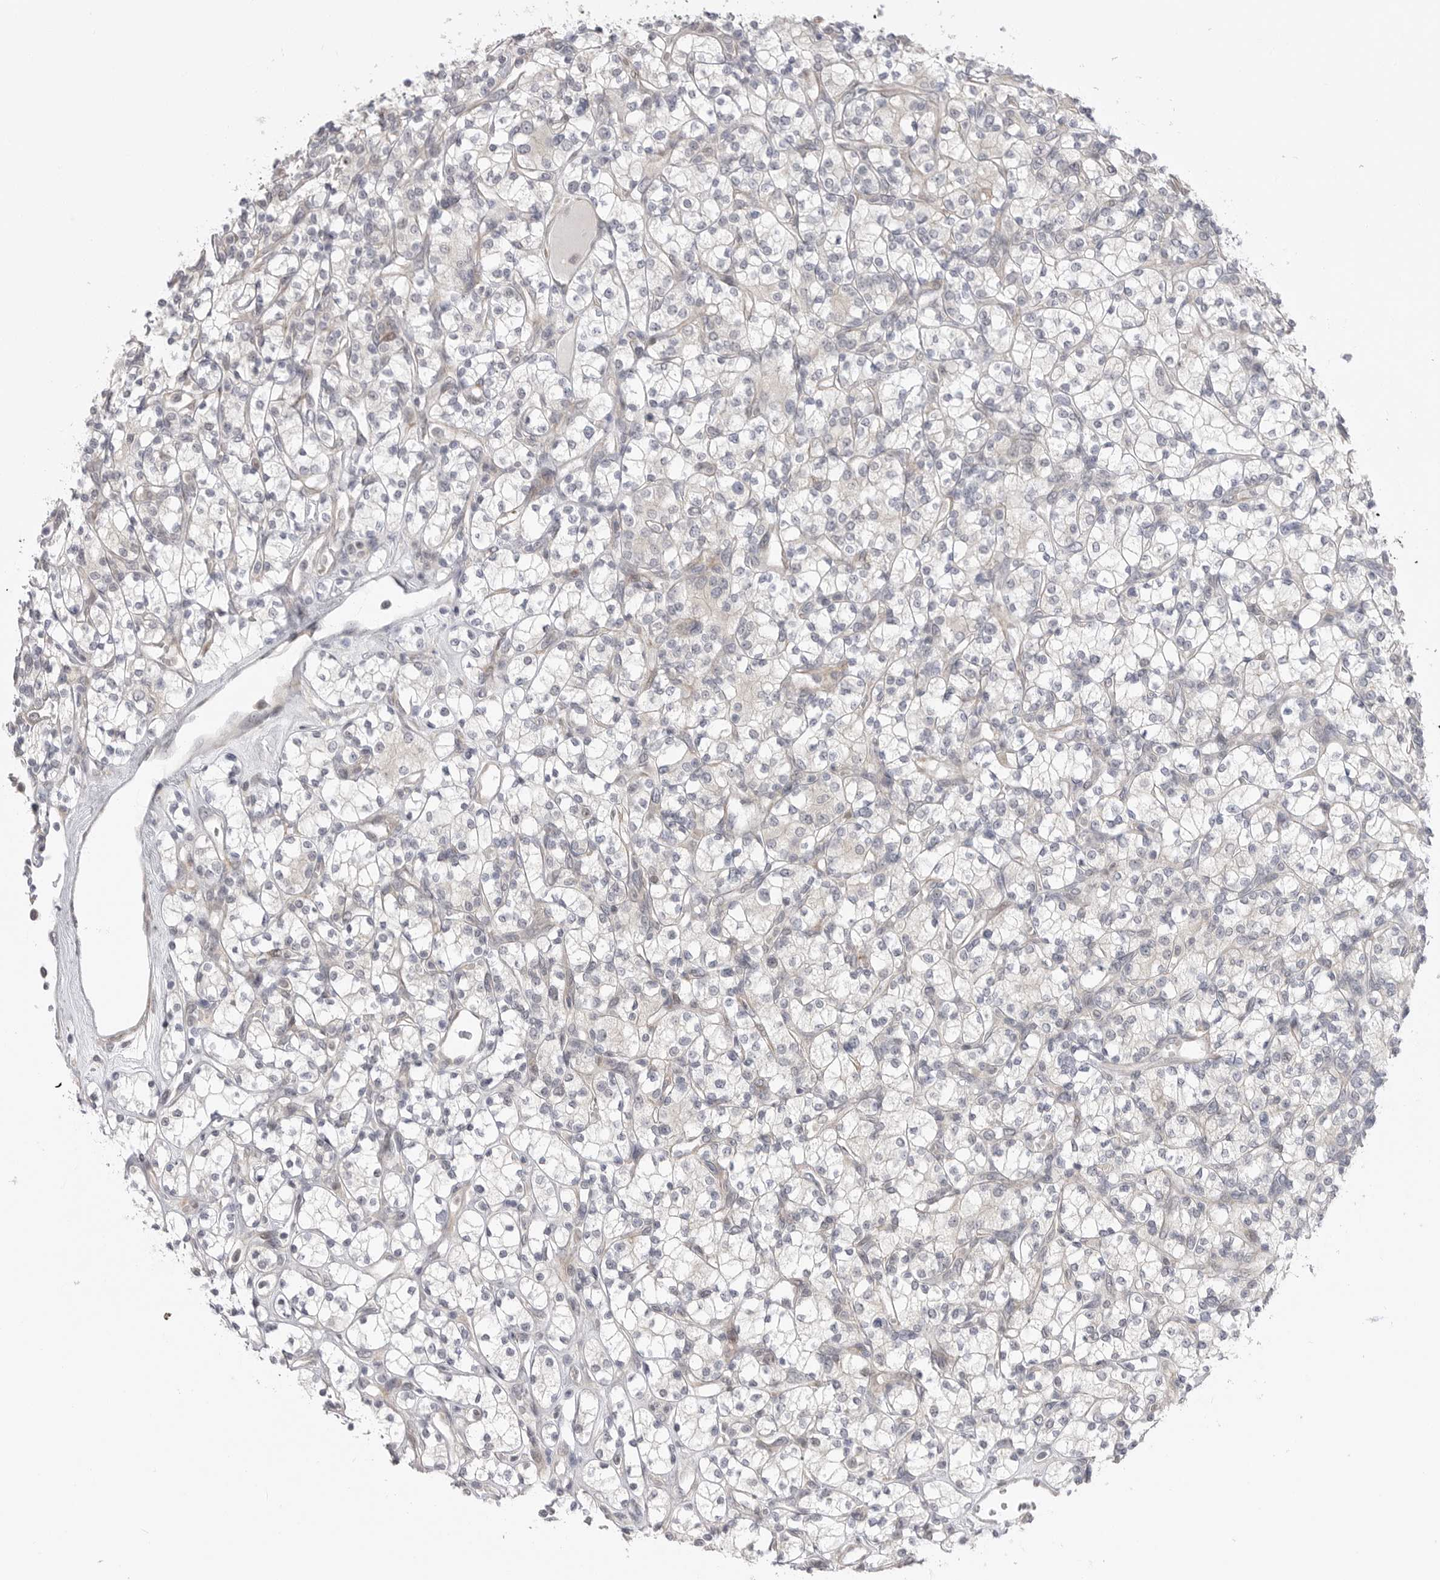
{"staining": {"intensity": "negative", "quantity": "none", "location": "none"}, "tissue": "renal cancer", "cell_type": "Tumor cells", "image_type": "cancer", "snomed": [{"axis": "morphology", "description": "Adenocarcinoma, NOS"}, {"axis": "topography", "description": "Kidney"}], "caption": "A photomicrograph of adenocarcinoma (renal) stained for a protein displays no brown staining in tumor cells.", "gene": "GGT6", "patient": {"sex": "male", "age": 77}}